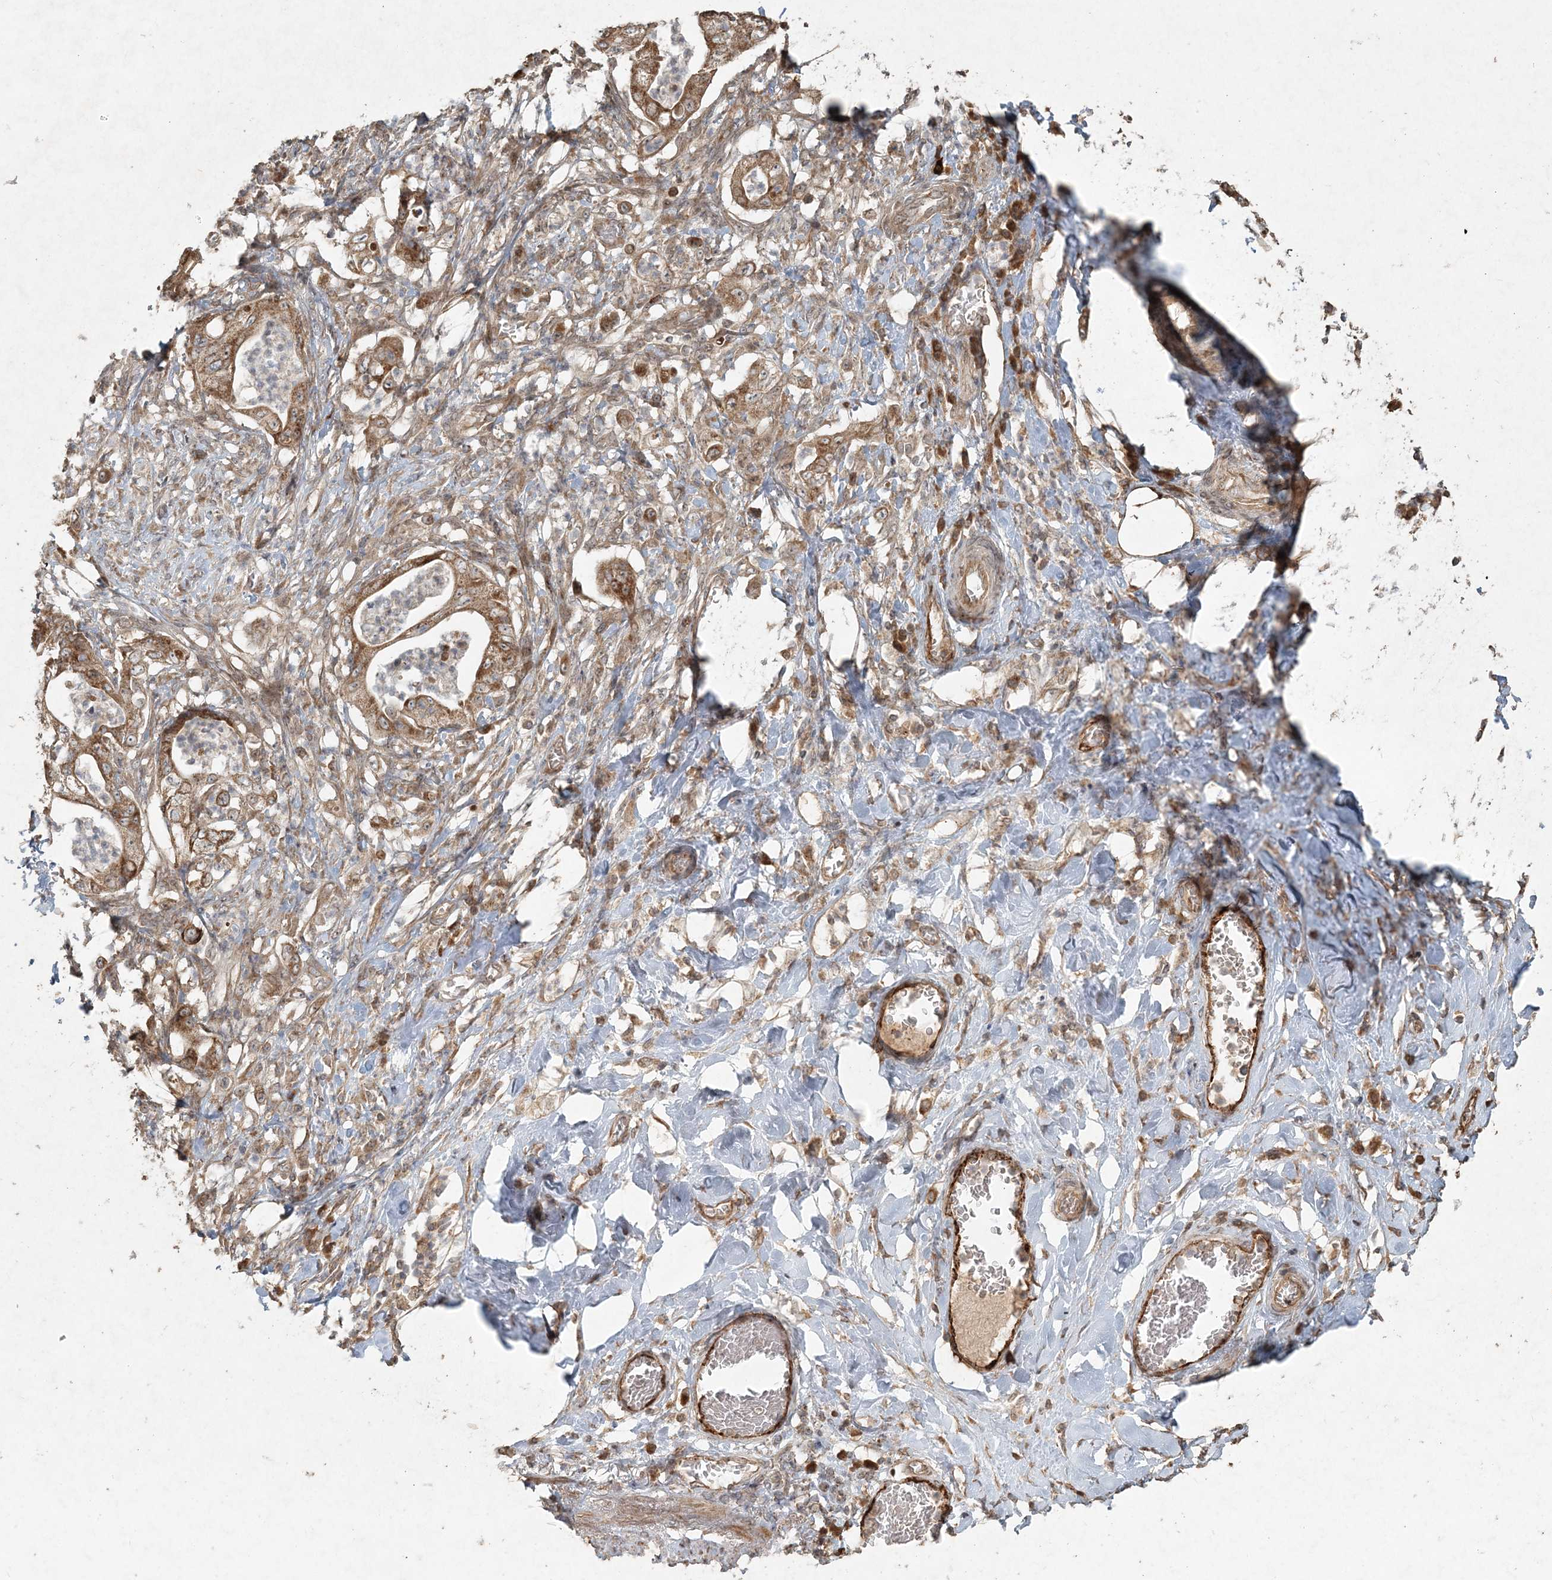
{"staining": {"intensity": "moderate", "quantity": ">75%", "location": "cytoplasmic/membranous"}, "tissue": "stomach cancer", "cell_type": "Tumor cells", "image_type": "cancer", "snomed": [{"axis": "morphology", "description": "Adenocarcinoma, NOS"}, {"axis": "topography", "description": "Stomach"}], "caption": "The histopathology image exhibits staining of adenocarcinoma (stomach), revealing moderate cytoplasmic/membranous protein positivity (brown color) within tumor cells. (Brightfield microscopy of DAB IHC at high magnification).", "gene": "ANAPC16", "patient": {"sex": "female", "age": 73}}